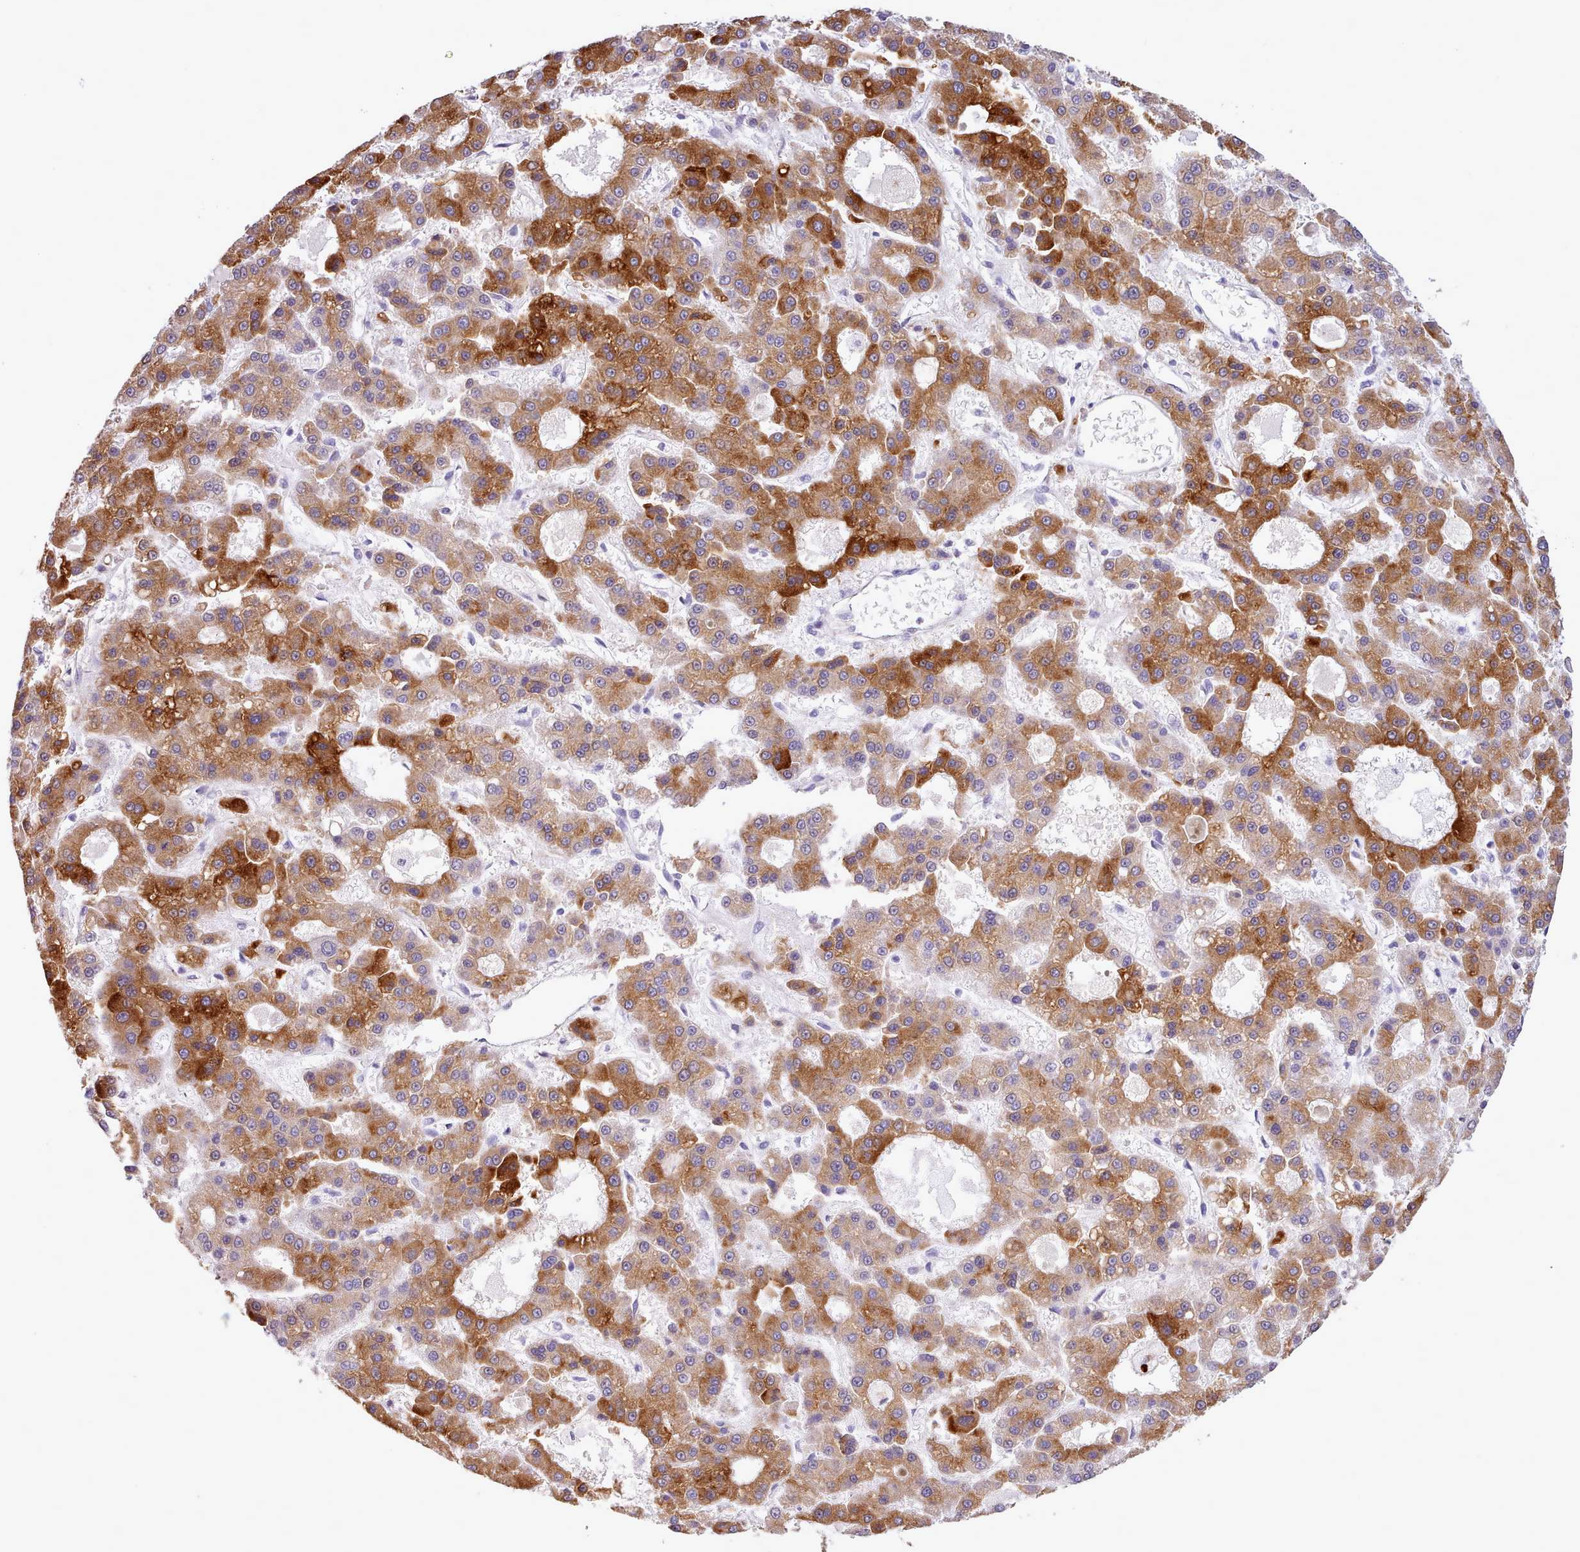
{"staining": {"intensity": "strong", "quantity": ">75%", "location": "cytoplasmic/membranous"}, "tissue": "liver cancer", "cell_type": "Tumor cells", "image_type": "cancer", "snomed": [{"axis": "morphology", "description": "Carcinoma, Hepatocellular, NOS"}, {"axis": "topography", "description": "Liver"}], "caption": "Liver cancer stained with IHC reveals strong cytoplasmic/membranous positivity in about >75% of tumor cells.", "gene": "CYP2A13", "patient": {"sex": "male", "age": 70}}